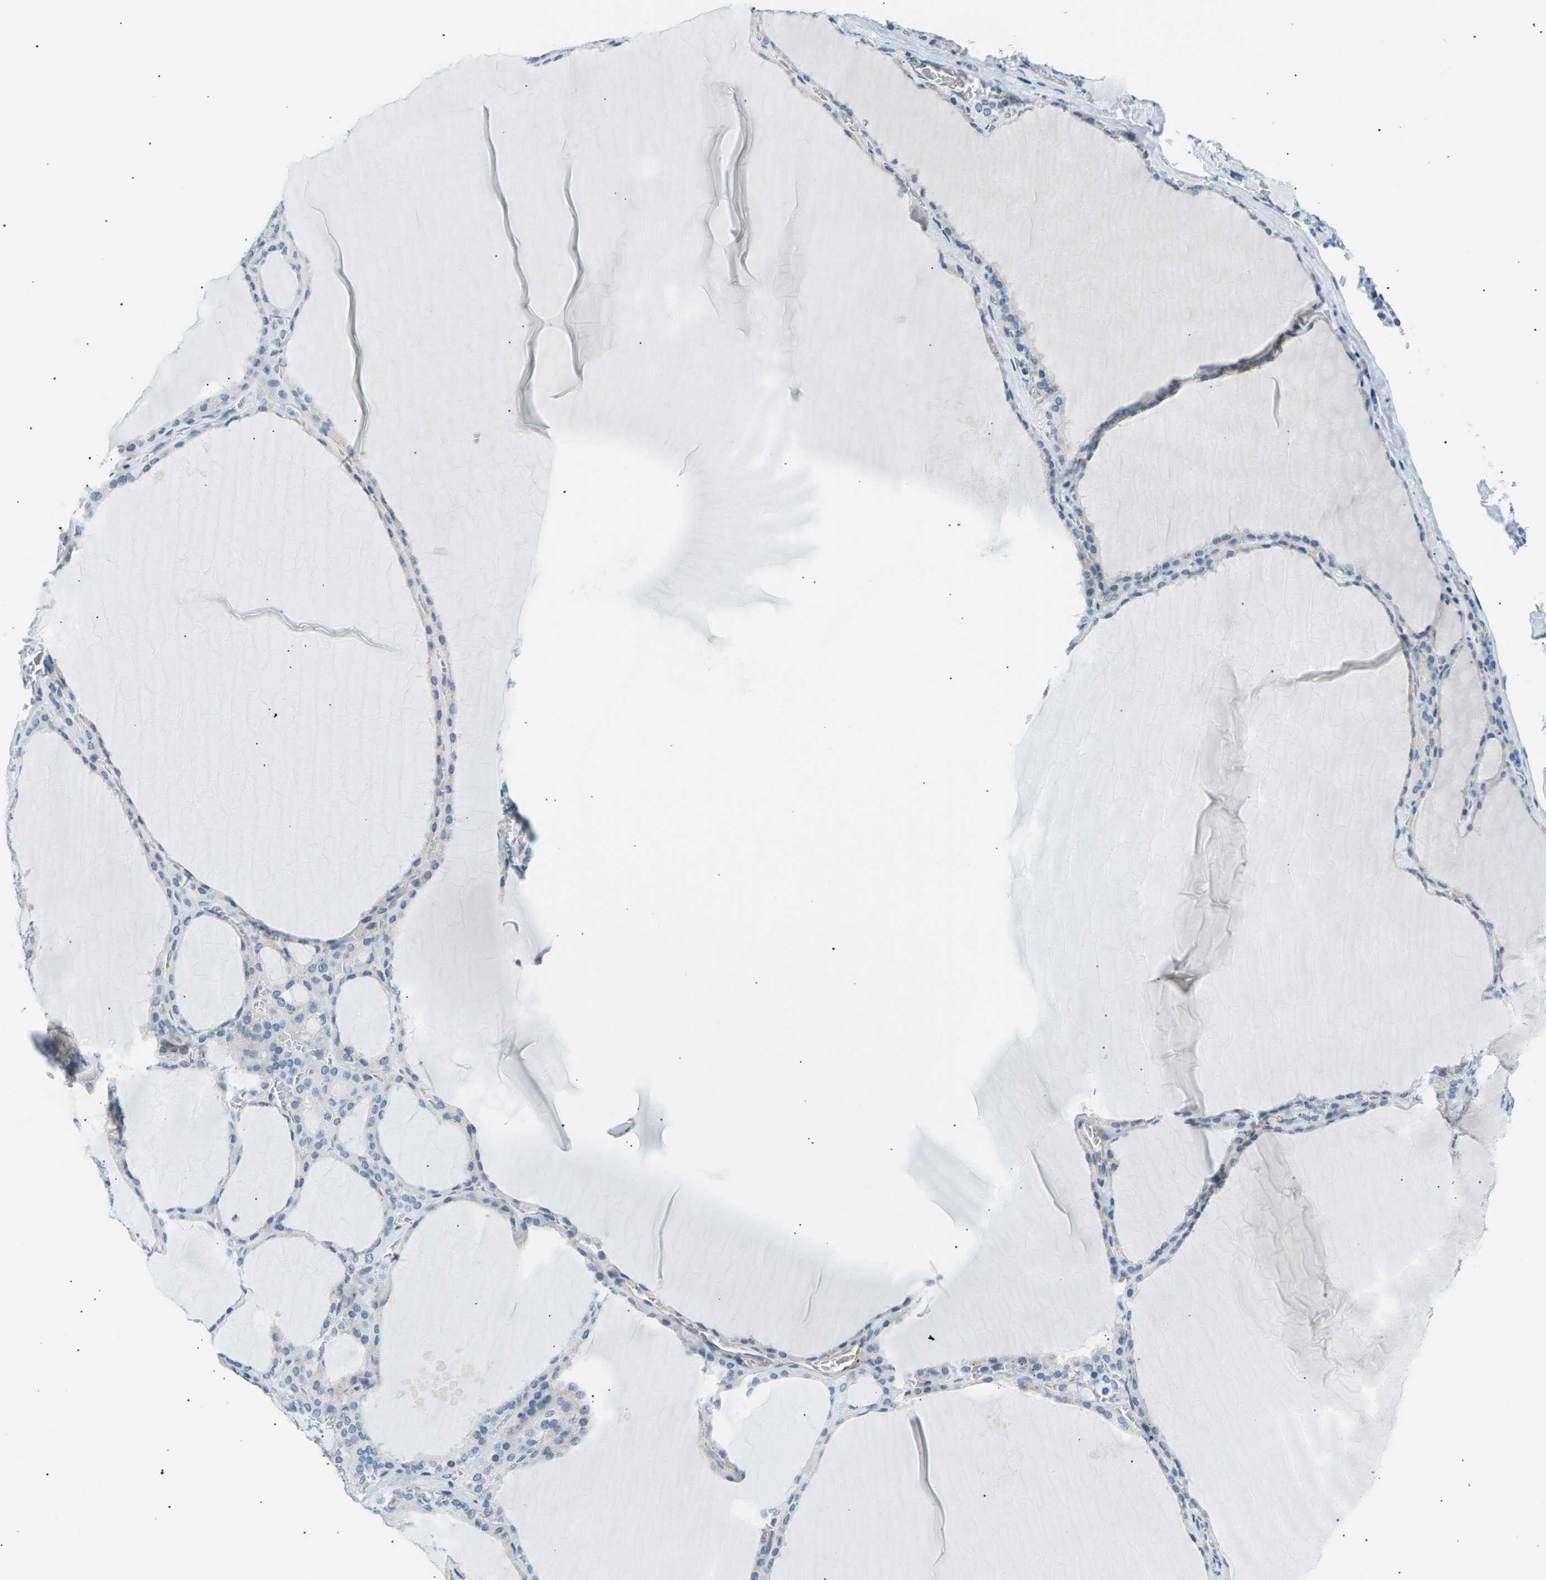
{"staining": {"intensity": "negative", "quantity": "none", "location": "none"}, "tissue": "thyroid gland", "cell_type": "Glandular cells", "image_type": "normal", "snomed": [{"axis": "morphology", "description": "Normal tissue, NOS"}, {"axis": "topography", "description": "Thyroid gland"}], "caption": "This image is of benign thyroid gland stained with immunohistochemistry to label a protein in brown with the nuclei are counter-stained blue. There is no expression in glandular cells.", "gene": "SEPTIN5", "patient": {"sex": "male", "age": 56}}